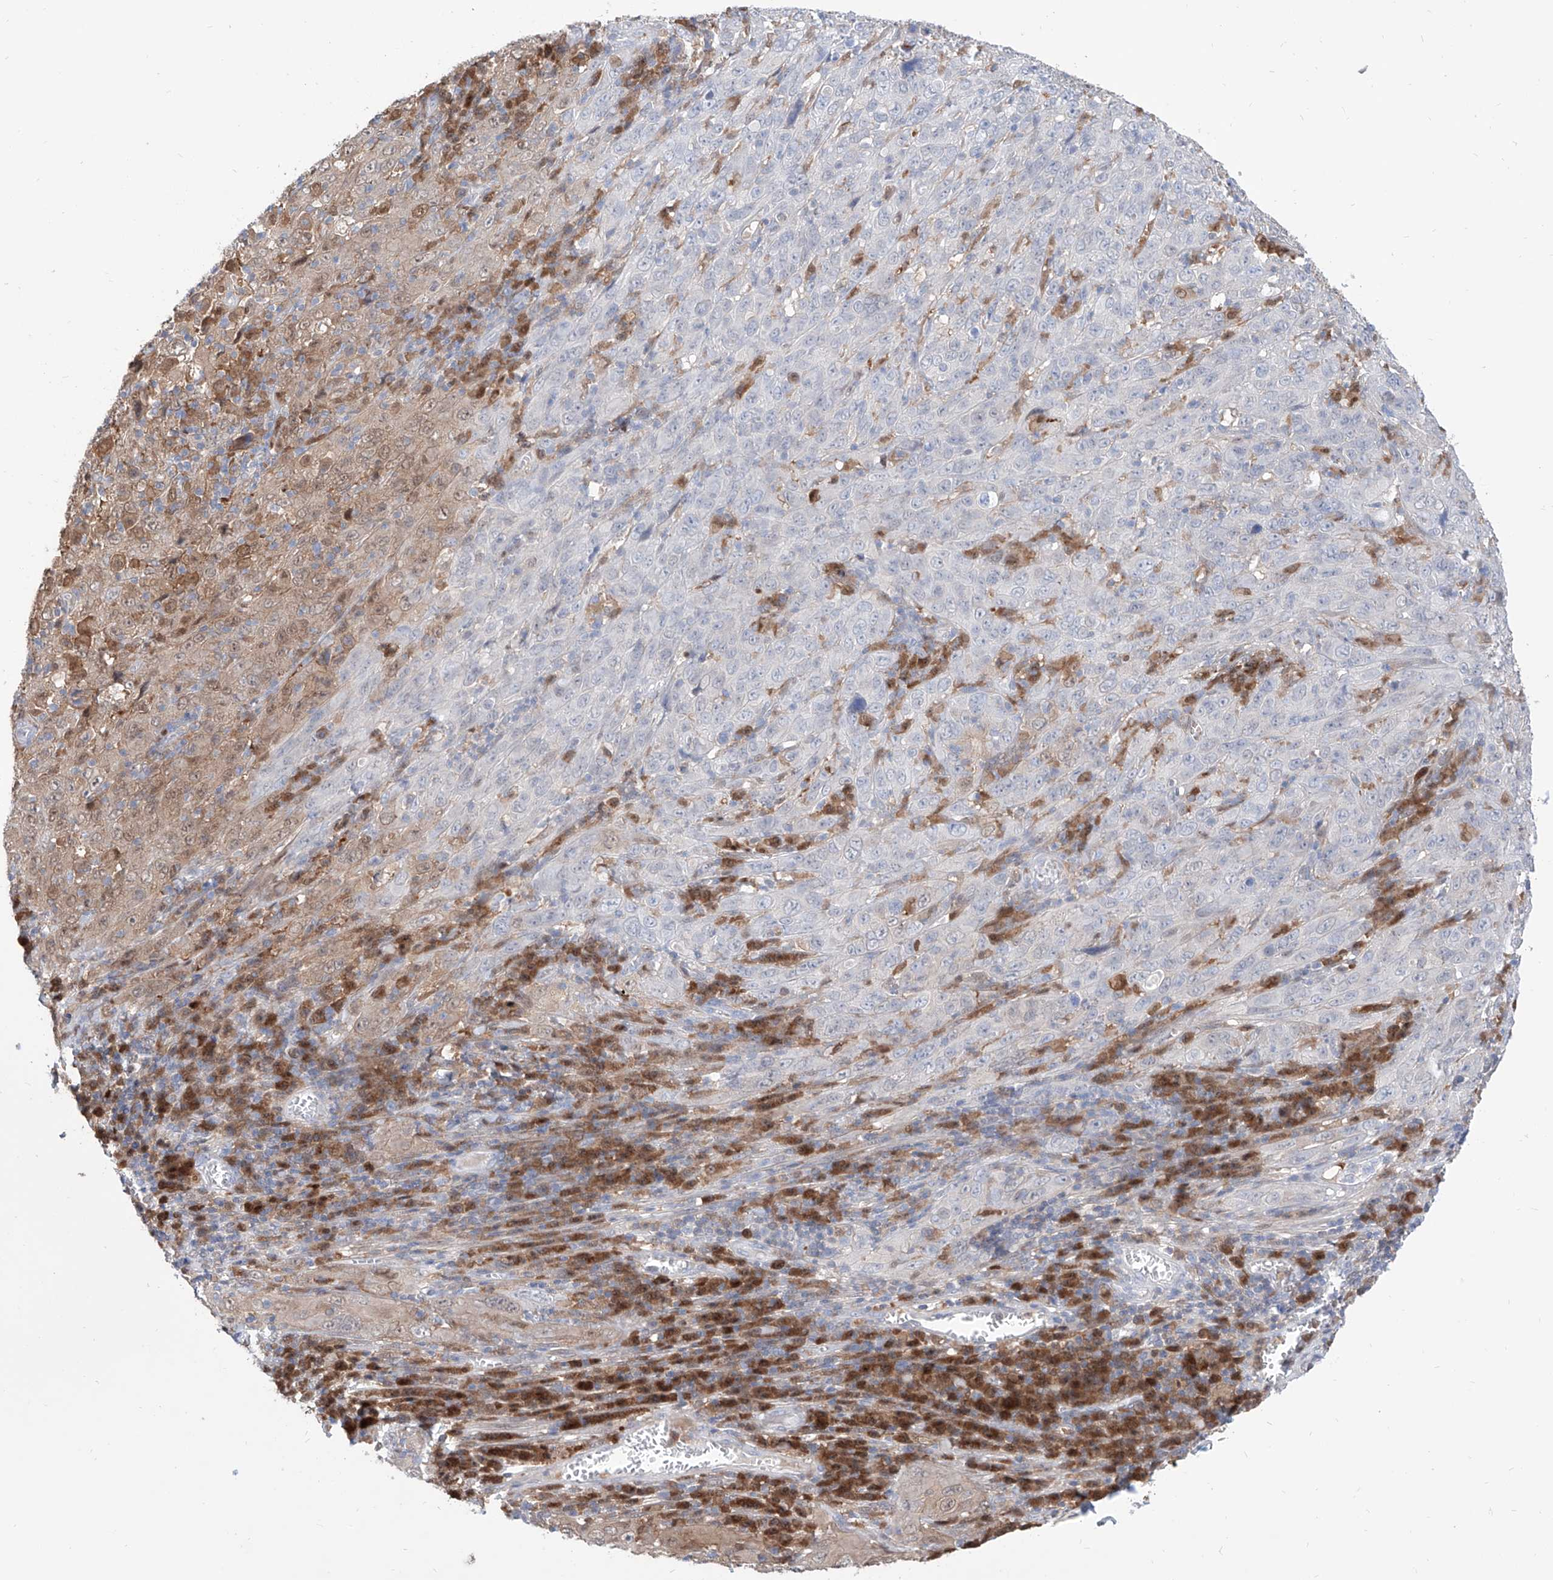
{"staining": {"intensity": "weak", "quantity": "<25%", "location": "cytoplasmic/membranous,nuclear"}, "tissue": "cervical cancer", "cell_type": "Tumor cells", "image_type": "cancer", "snomed": [{"axis": "morphology", "description": "Squamous cell carcinoma, NOS"}, {"axis": "topography", "description": "Cervix"}], "caption": "Squamous cell carcinoma (cervical) was stained to show a protein in brown. There is no significant staining in tumor cells.", "gene": "PDXK", "patient": {"sex": "female", "age": 46}}